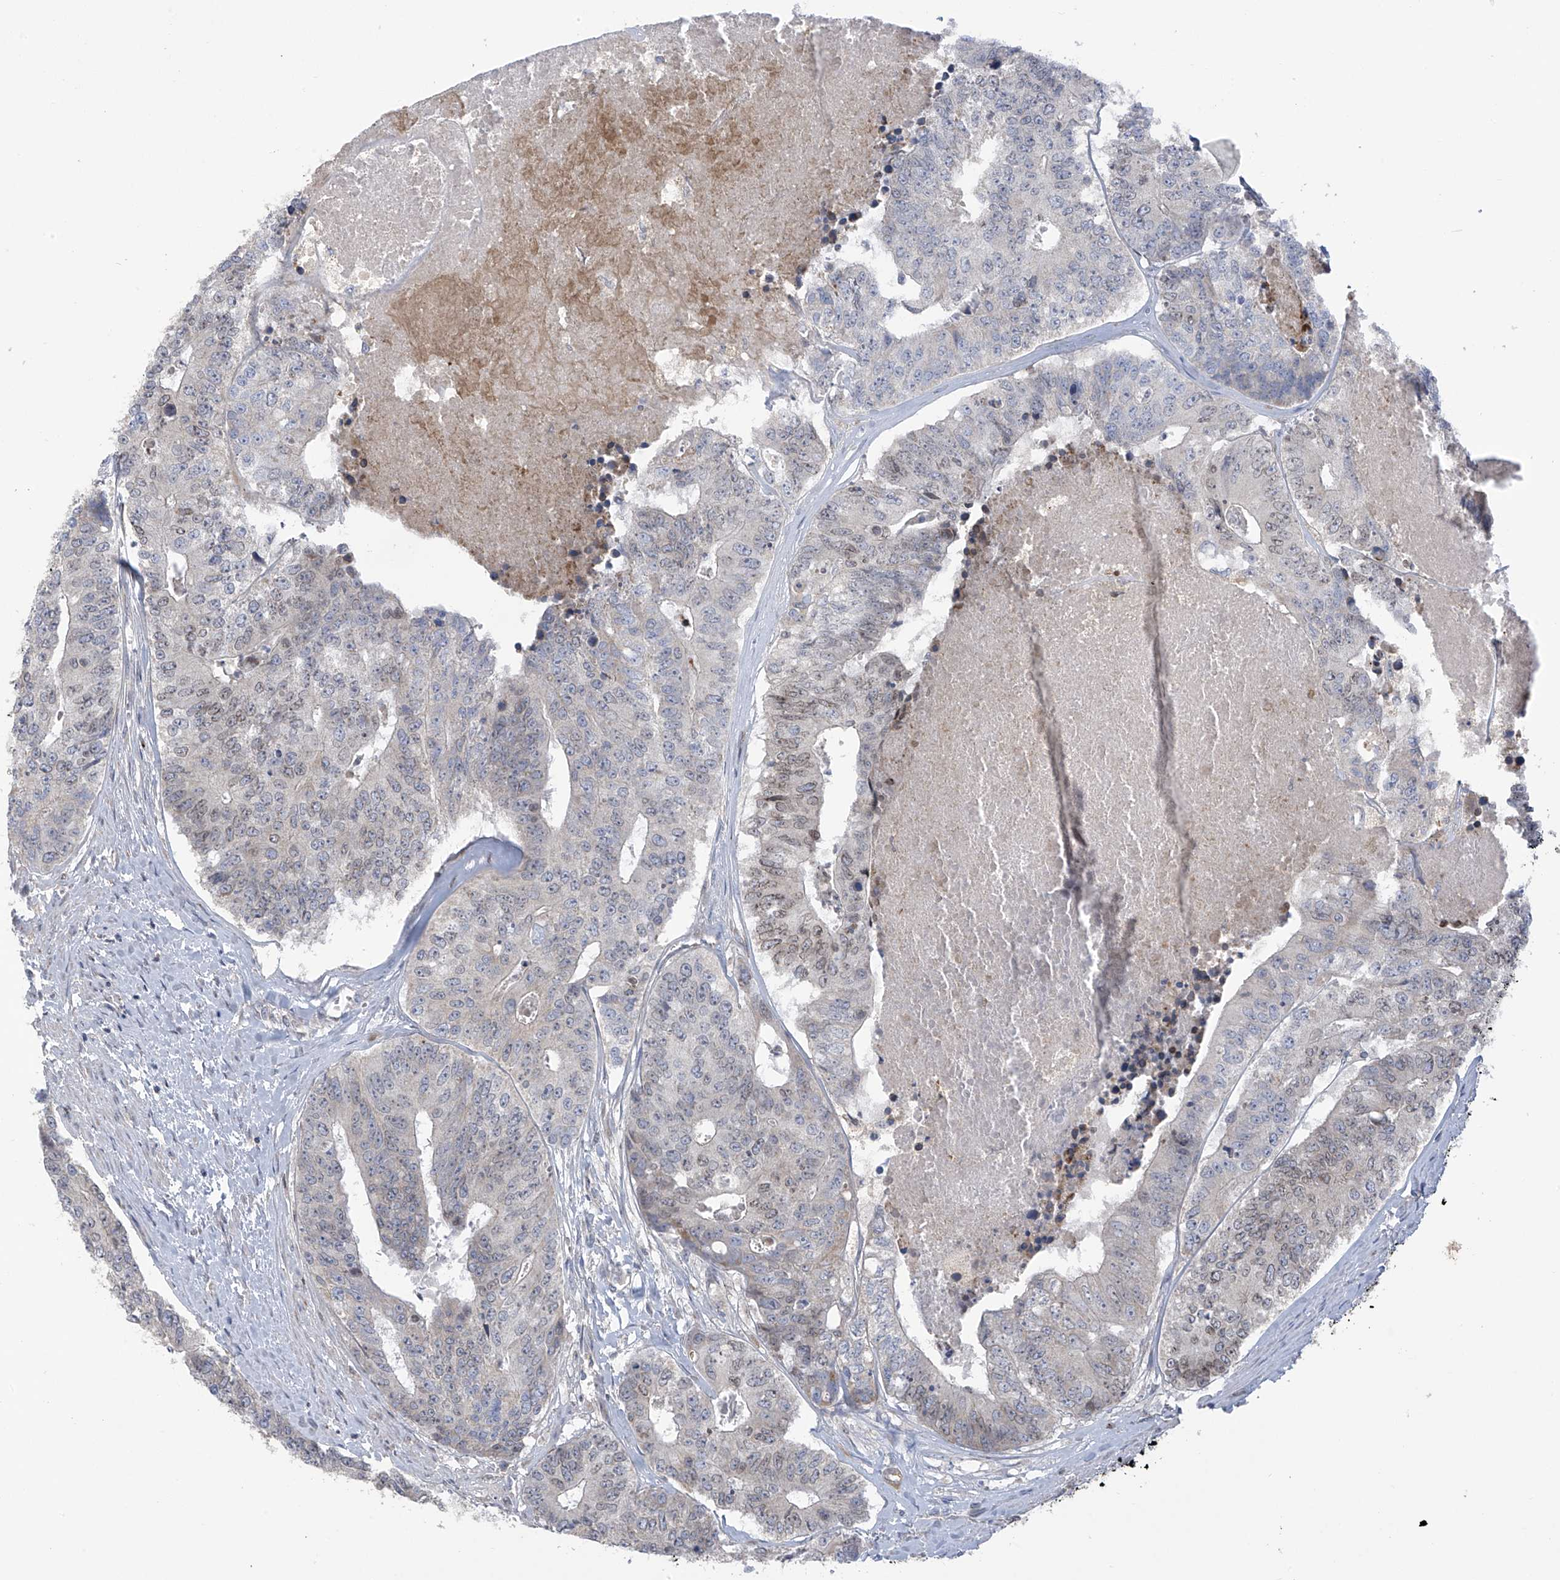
{"staining": {"intensity": "weak", "quantity": "<25%", "location": "nuclear"}, "tissue": "colorectal cancer", "cell_type": "Tumor cells", "image_type": "cancer", "snomed": [{"axis": "morphology", "description": "Adenocarcinoma, NOS"}, {"axis": "topography", "description": "Colon"}], "caption": "A histopathology image of colorectal cancer stained for a protein shows no brown staining in tumor cells.", "gene": "SLCO4A1", "patient": {"sex": "female", "age": 67}}